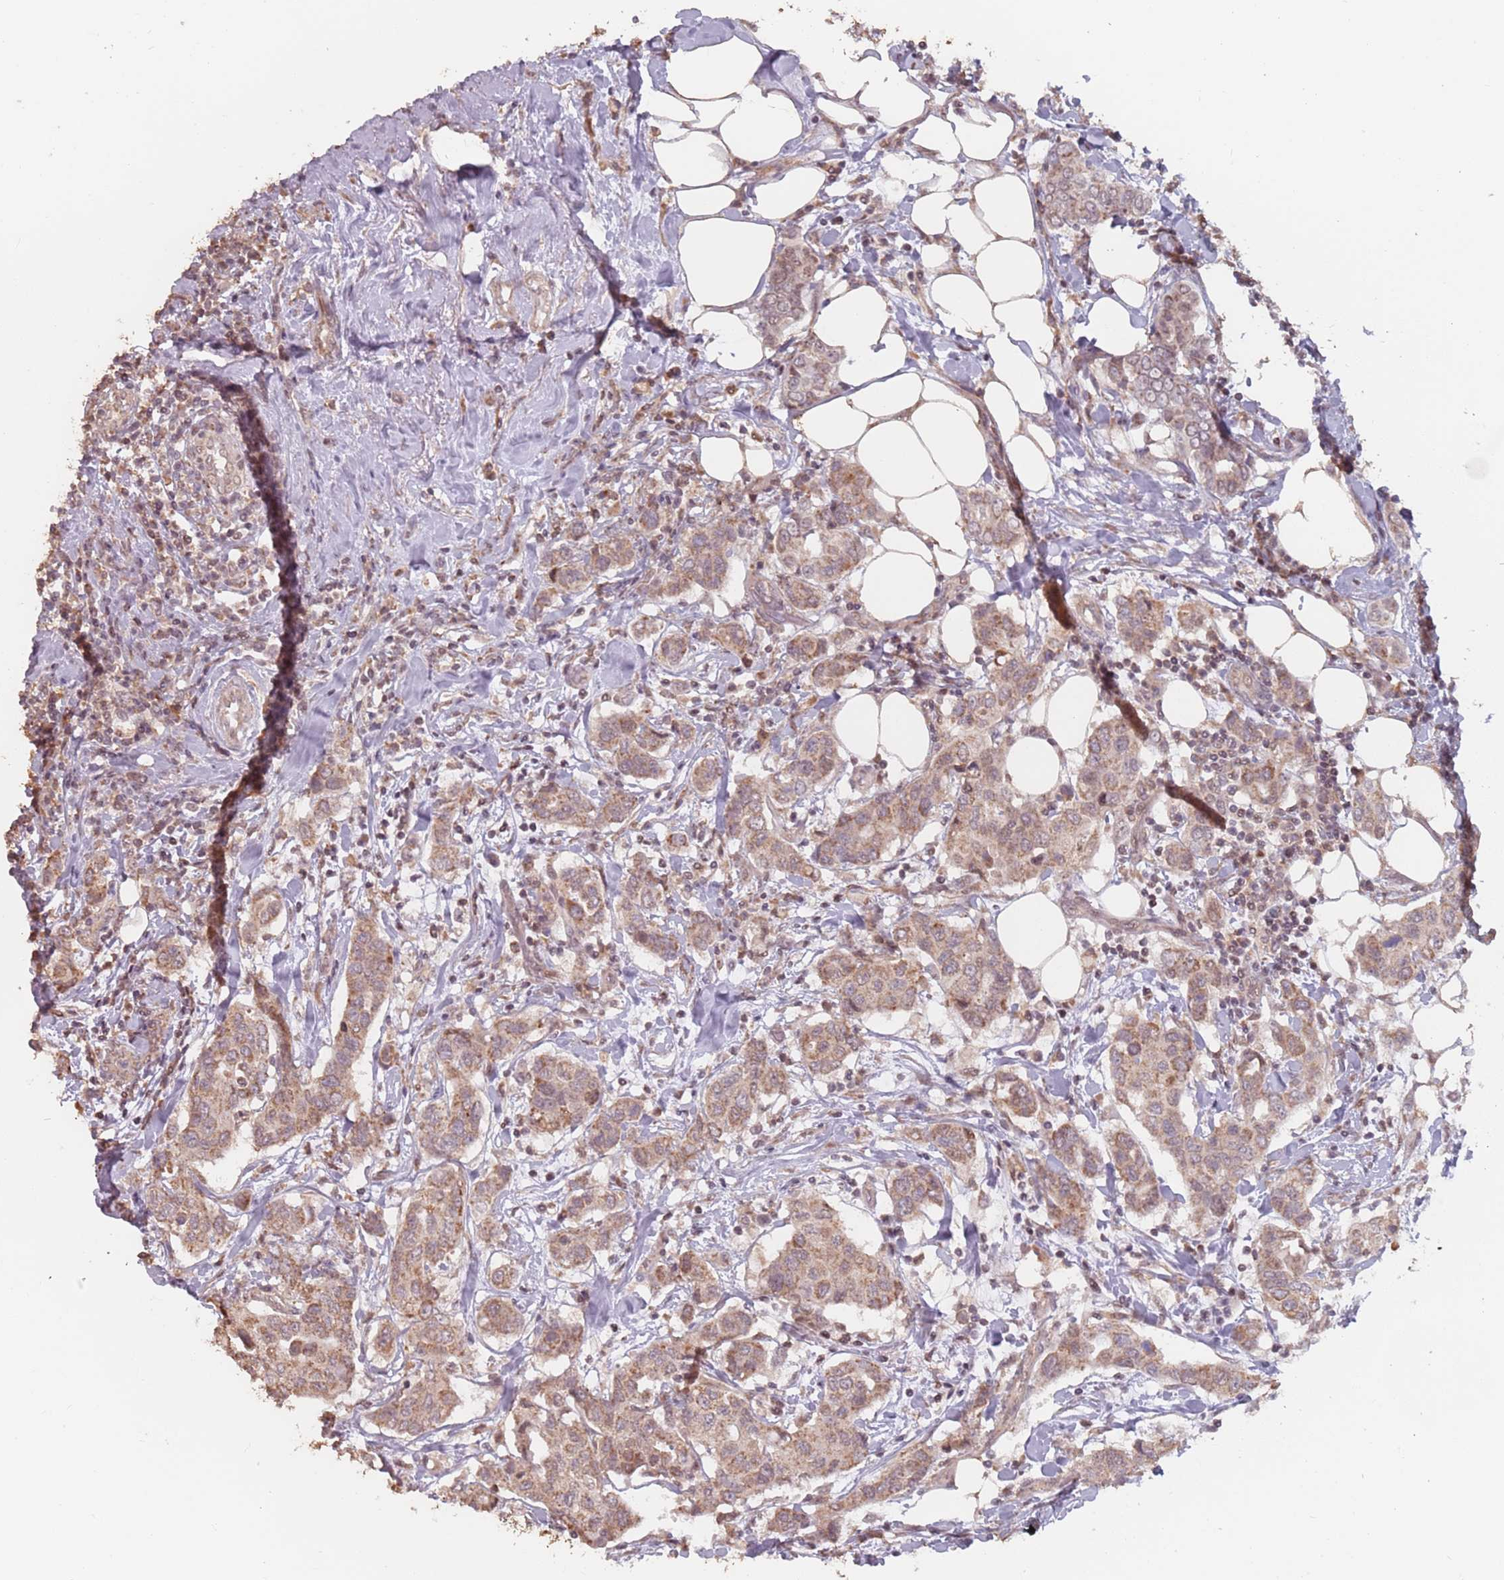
{"staining": {"intensity": "moderate", "quantity": ">75%", "location": "cytoplasmic/membranous"}, "tissue": "breast cancer", "cell_type": "Tumor cells", "image_type": "cancer", "snomed": [{"axis": "morphology", "description": "Lobular carcinoma"}, {"axis": "topography", "description": "Breast"}], "caption": "Tumor cells display medium levels of moderate cytoplasmic/membranous positivity in approximately >75% of cells in lobular carcinoma (breast).", "gene": "VPS52", "patient": {"sex": "female", "age": 51}}